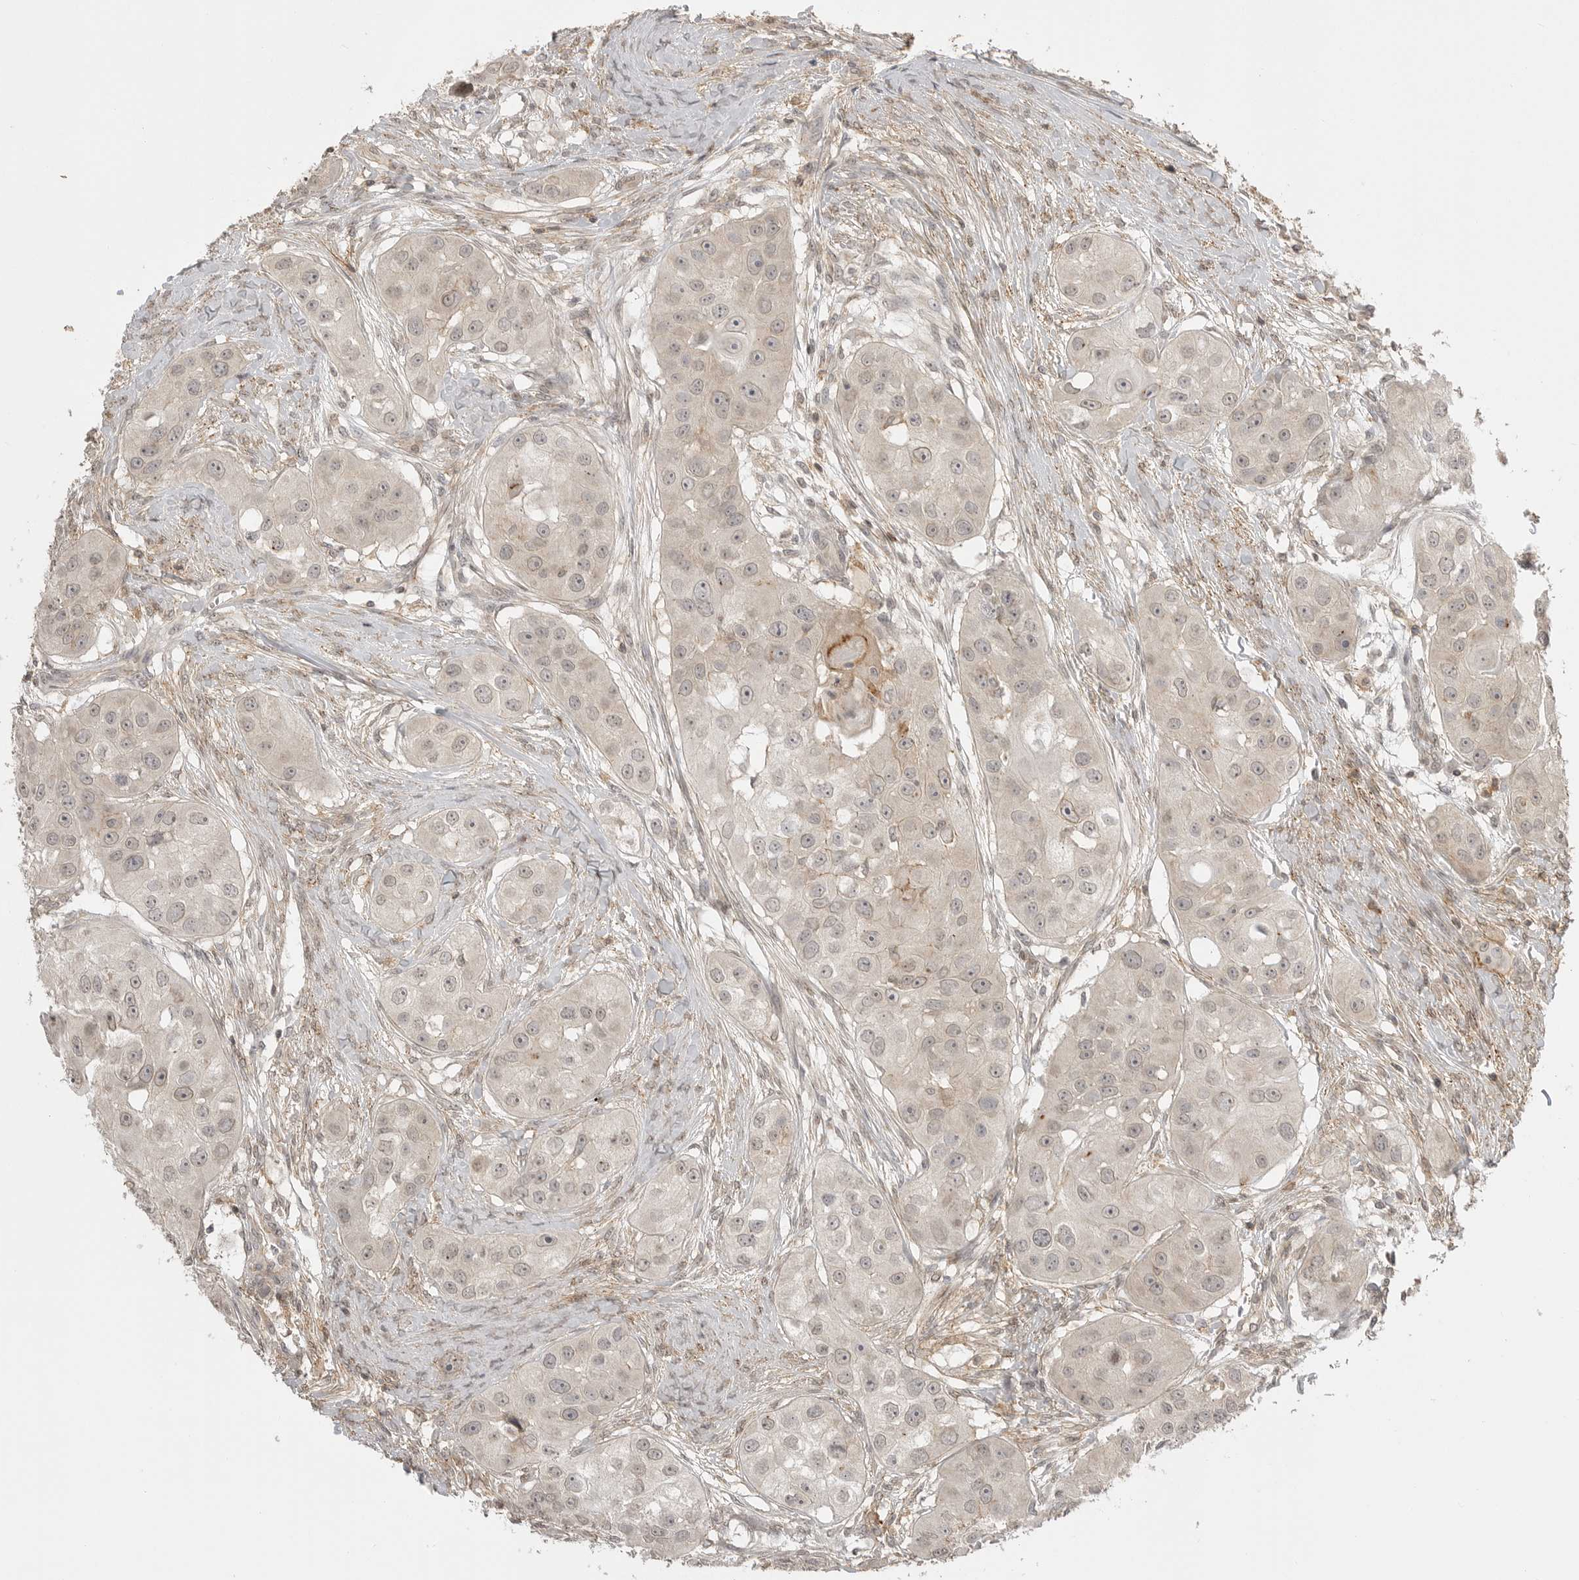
{"staining": {"intensity": "weak", "quantity": "25%-75%", "location": "cytoplasmic/membranous"}, "tissue": "head and neck cancer", "cell_type": "Tumor cells", "image_type": "cancer", "snomed": [{"axis": "morphology", "description": "Normal tissue, NOS"}, {"axis": "morphology", "description": "Squamous cell carcinoma, NOS"}, {"axis": "topography", "description": "Skeletal muscle"}, {"axis": "topography", "description": "Head-Neck"}], "caption": "Tumor cells display low levels of weak cytoplasmic/membranous positivity in about 25%-75% of cells in head and neck squamous cell carcinoma.", "gene": "GPC2", "patient": {"sex": "male", "age": 51}}